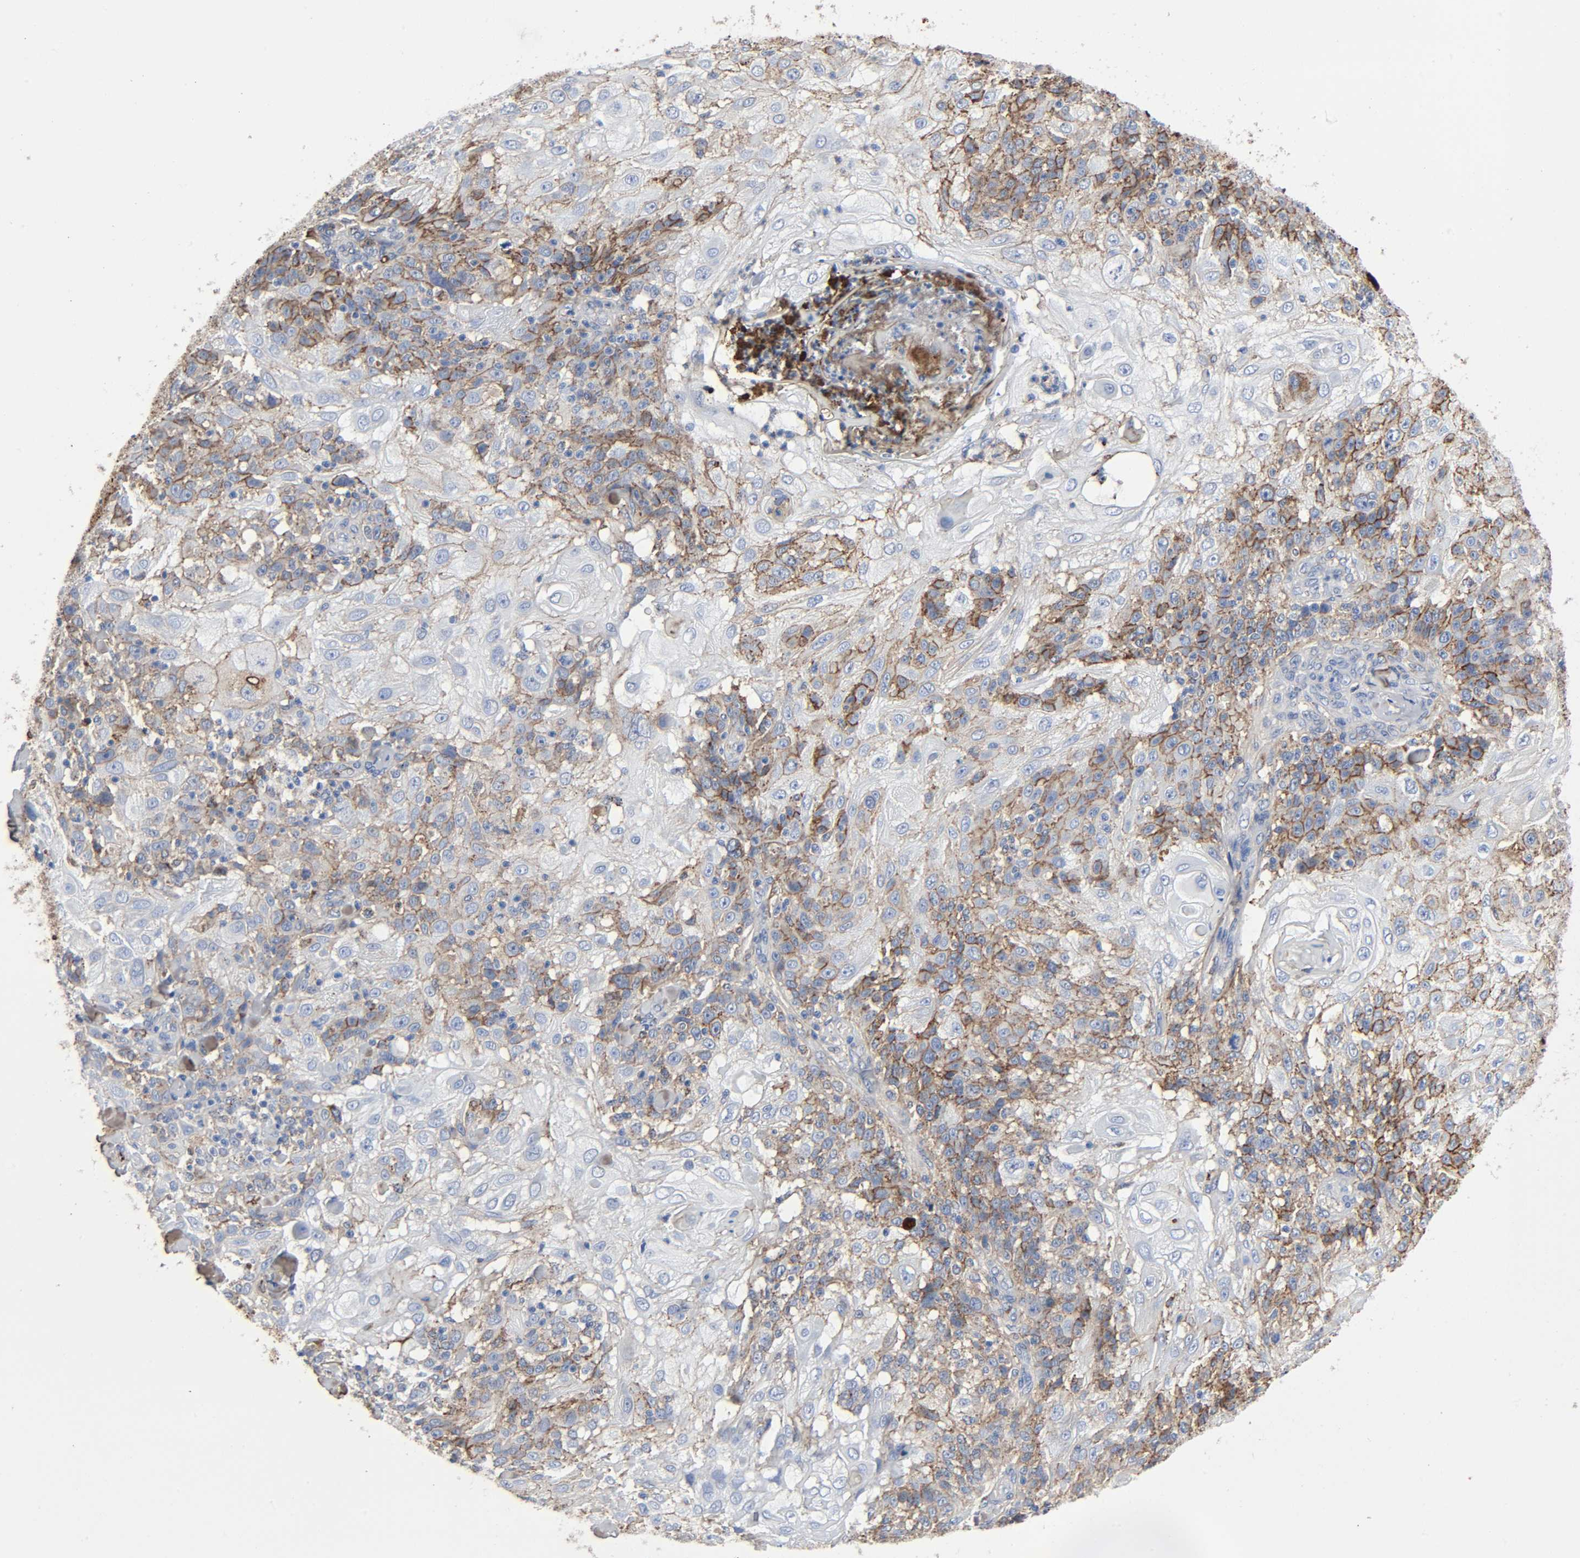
{"staining": {"intensity": "moderate", "quantity": "25%-75%", "location": "cytoplasmic/membranous"}, "tissue": "skin cancer", "cell_type": "Tumor cells", "image_type": "cancer", "snomed": [{"axis": "morphology", "description": "Normal tissue, NOS"}, {"axis": "morphology", "description": "Squamous cell carcinoma, NOS"}, {"axis": "topography", "description": "Skin"}], "caption": "Immunohistochemical staining of skin cancer displays medium levels of moderate cytoplasmic/membranous protein staining in about 25%-75% of tumor cells.", "gene": "C3", "patient": {"sex": "female", "age": 83}}